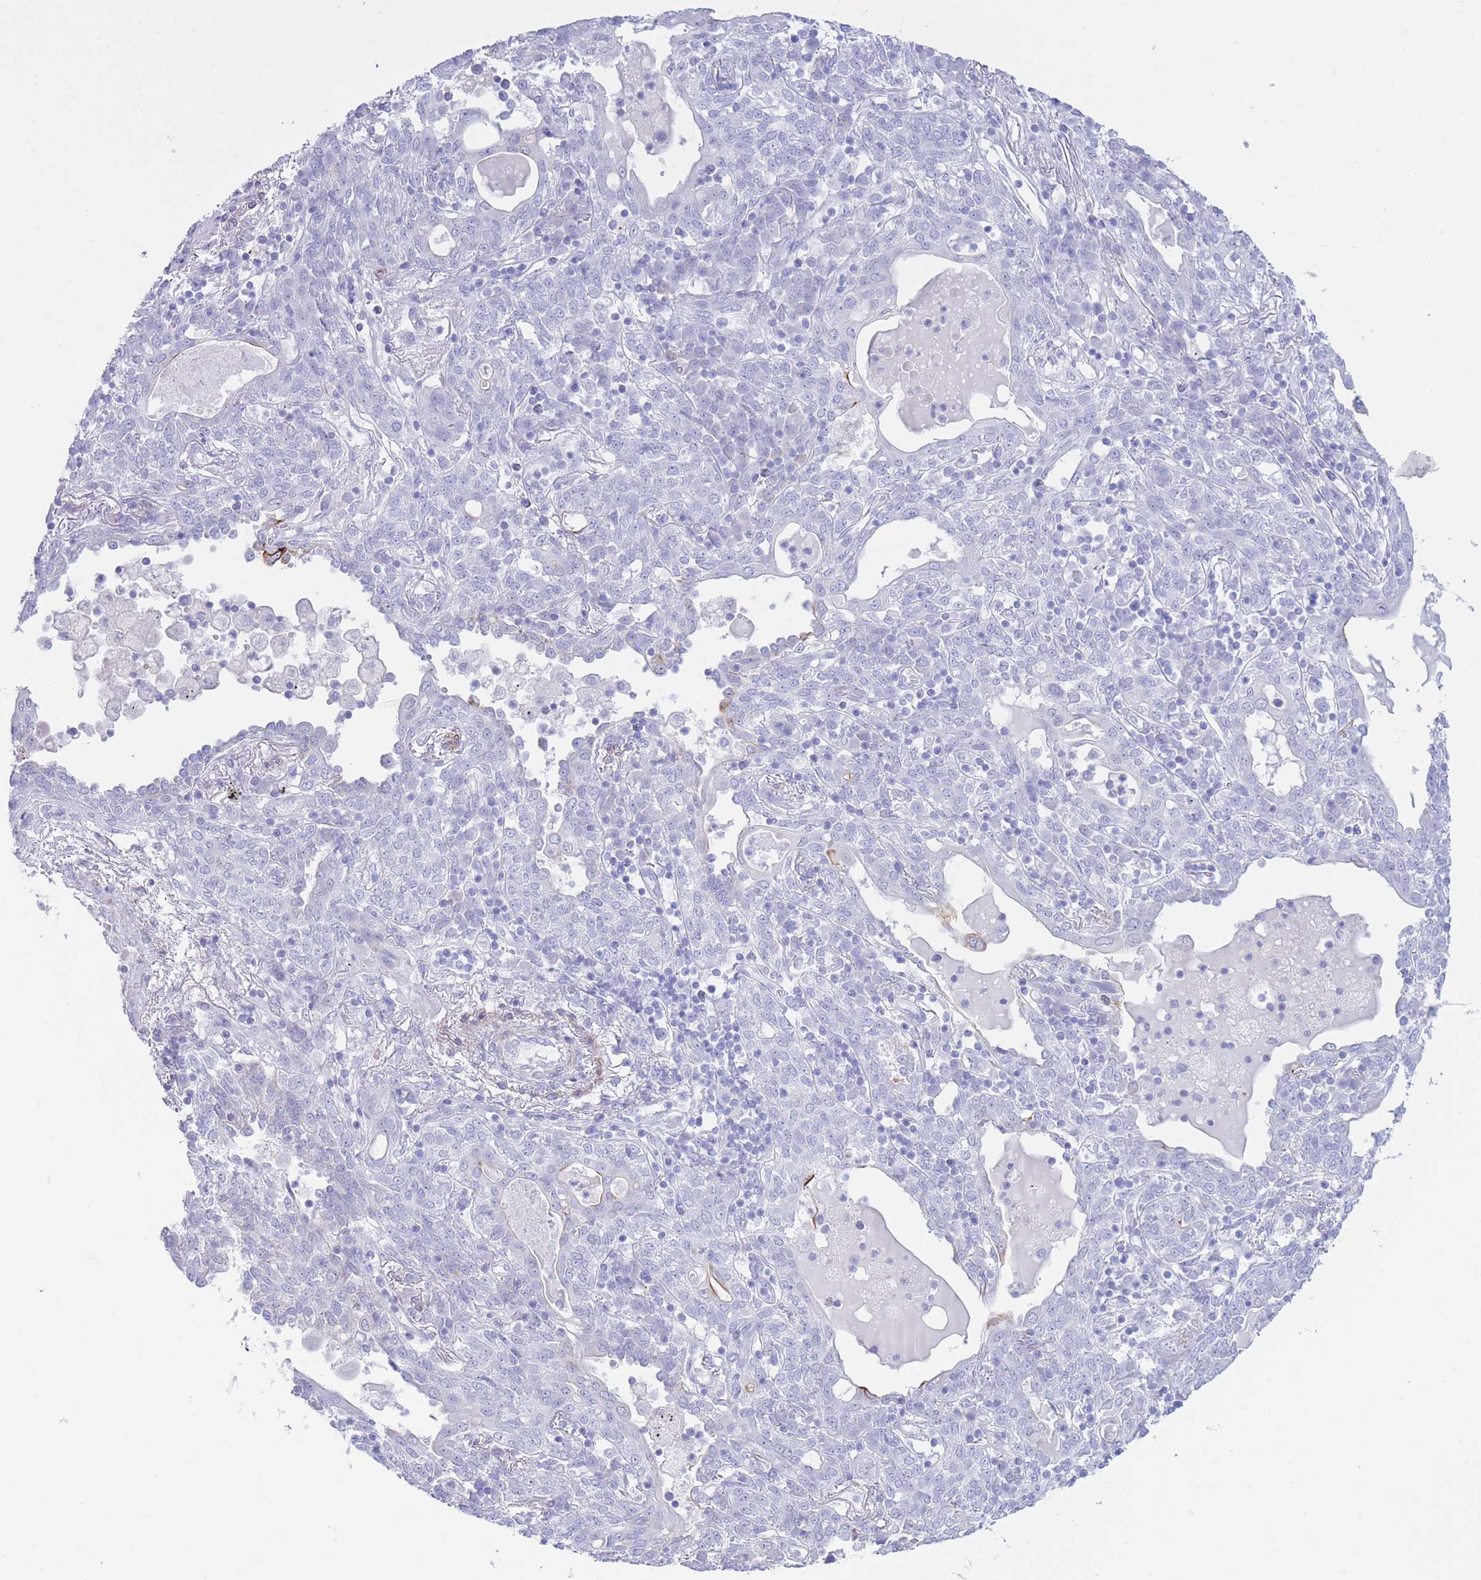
{"staining": {"intensity": "negative", "quantity": "none", "location": "none"}, "tissue": "lung cancer", "cell_type": "Tumor cells", "image_type": "cancer", "snomed": [{"axis": "morphology", "description": "Squamous cell carcinoma, NOS"}, {"axis": "topography", "description": "Lung"}], "caption": "There is no significant staining in tumor cells of lung cancer (squamous cell carcinoma). (Stains: DAB (3,3'-diaminobenzidine) IHC with hematoxylin counter stain, Microscopy: brightfield microscopy at high magnification).", "gene": "VWA8", "patient": {"sex": "female", "age": 70}}